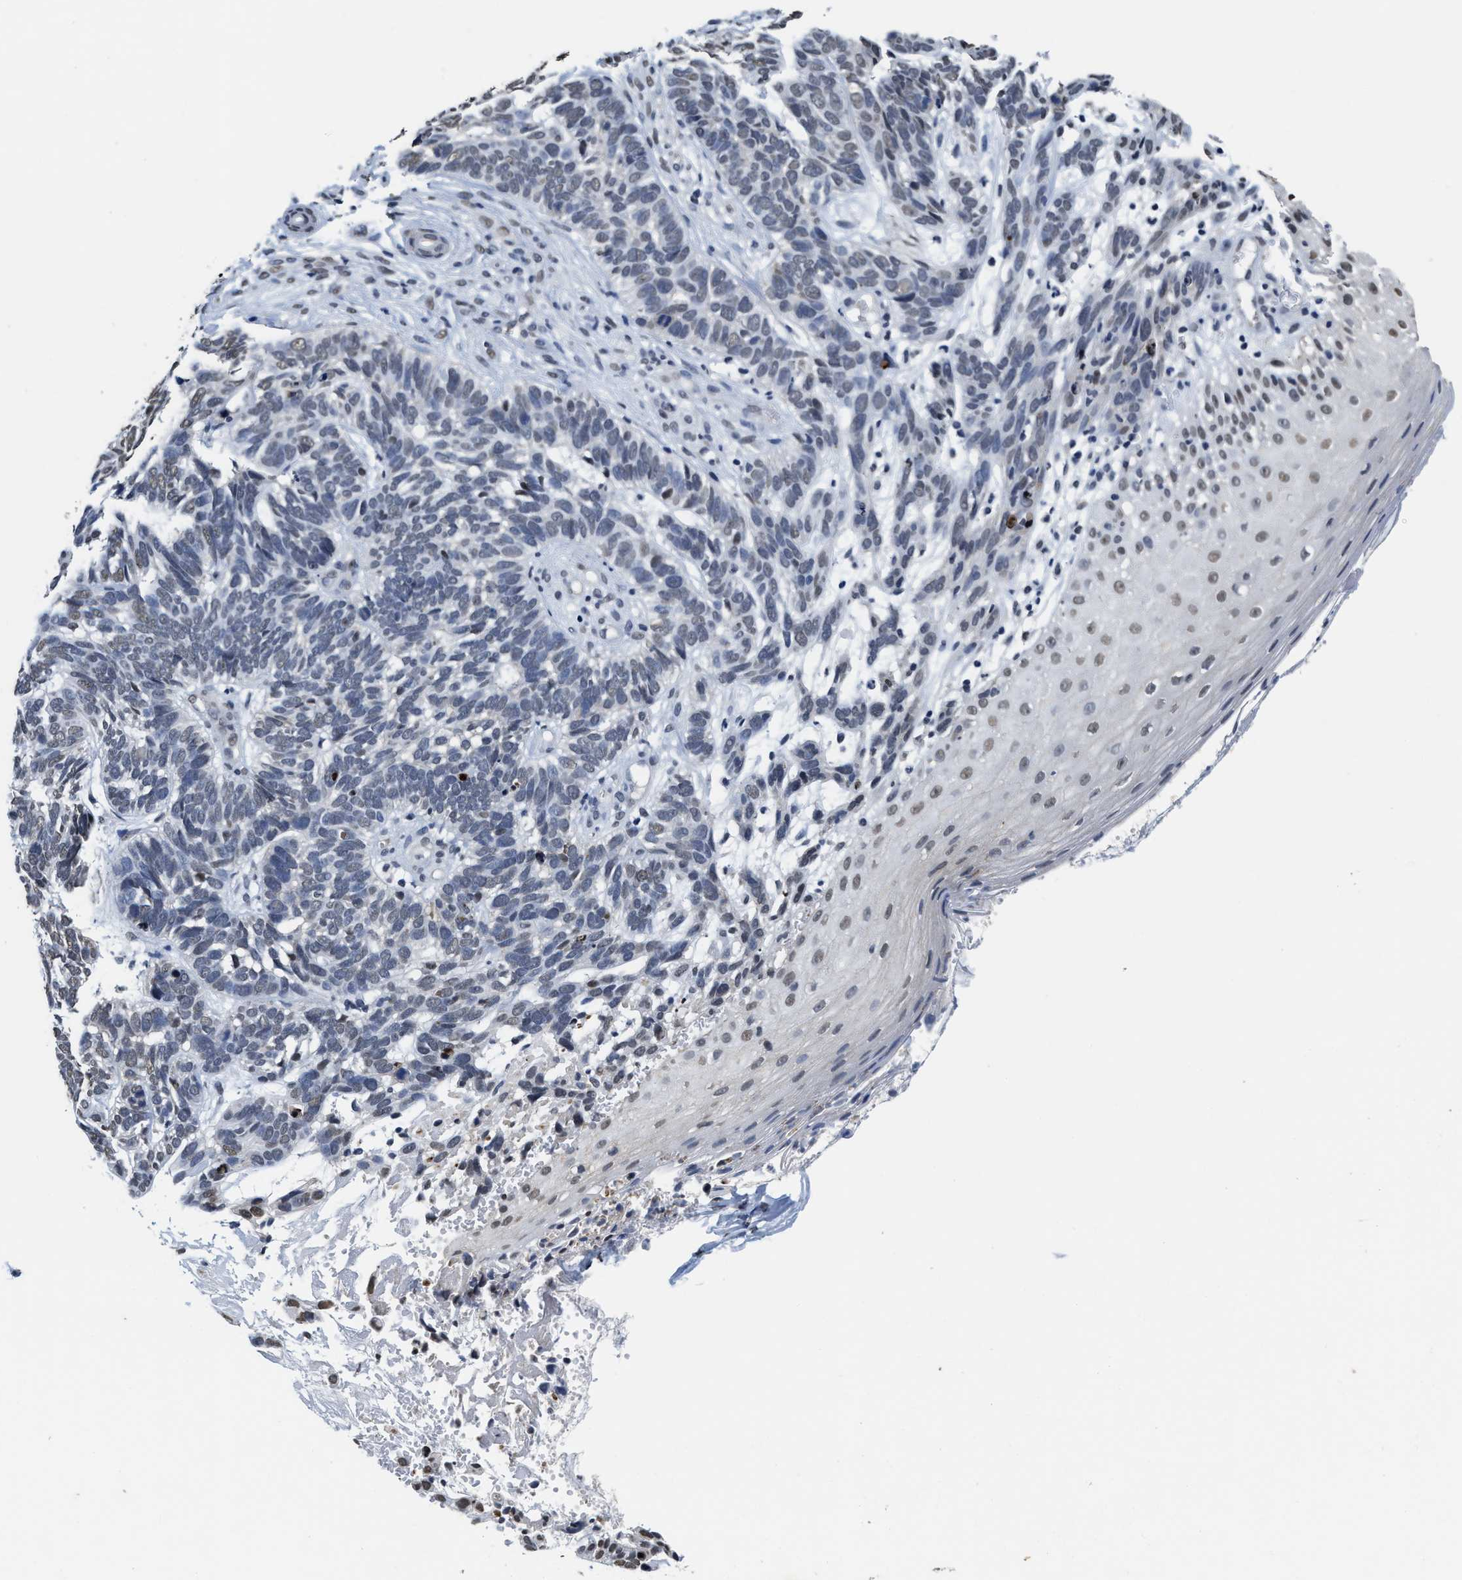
{"staining": {"intensity": "weak", "quantity": "<25%", "location": "nuclear"}, "tissue": "skin cancer", "cell_type": "Tumor cells", "image_type": "cancer", "snomed": [{"axis": "morphology", "description": "Basal cell carcinoma"}, {"axis": "topography", "description": "Skin"}], "caption": "DAB immunohistochemical staining of basal cell carcinoma (skin) exhibits no significant positivity in tumor cells. Brightfield microscopy of IHC stained with DAB (3,3'-diaminobenzidine) (brown) and hematoxylin (blue), captured at high magnification.", "gene": "SUPT16H", "patient": {"sex": "male", "age": 87}}